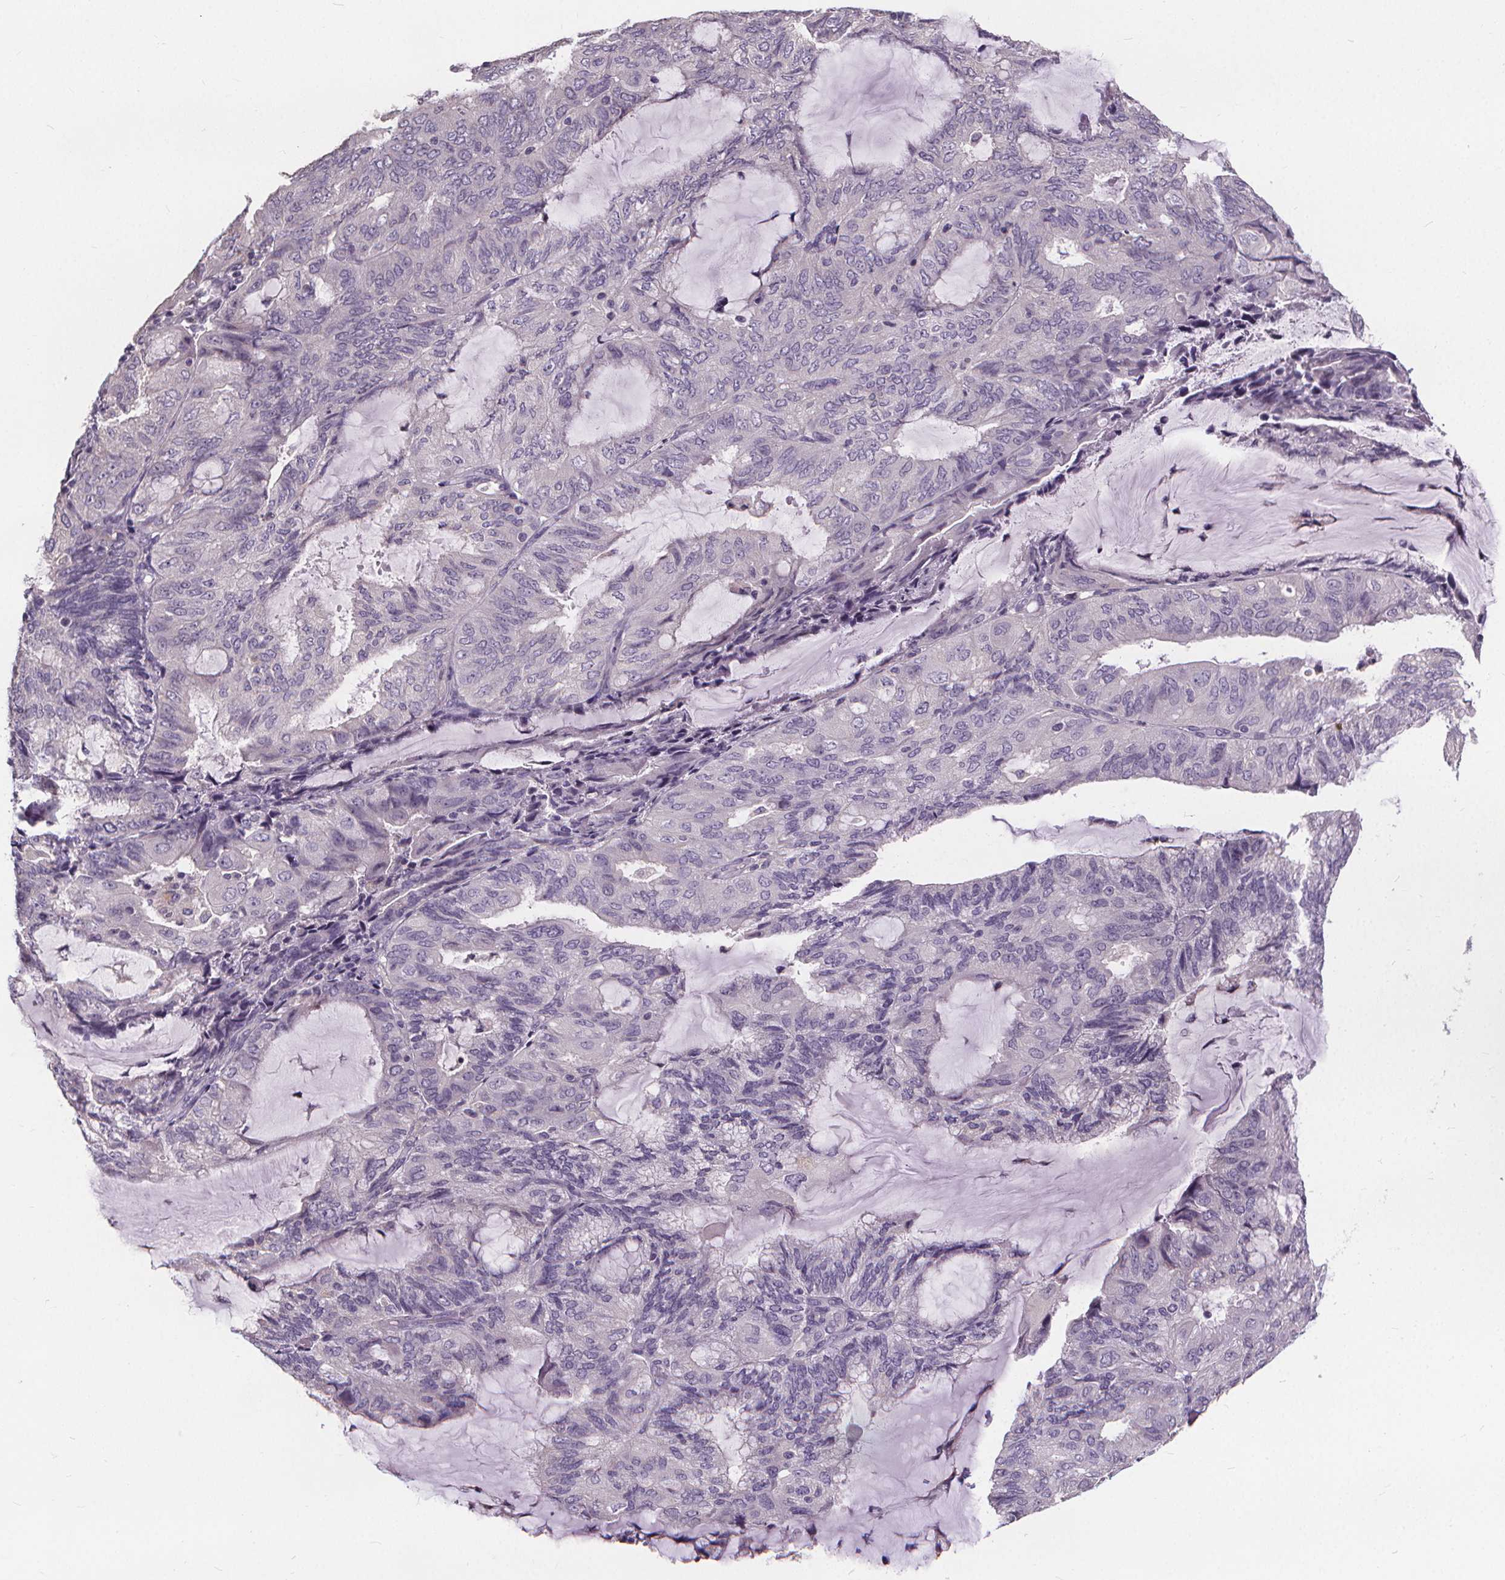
{"staining": {"intensity": "negative", "quantity": "none", "location": "none"}, "tissue": "endometrial cancer", "cell_type": "Tumor cells", "image_type": "cancer", "snomed": [{"axis": "morphology", "description": "Adenocarcinoma, NOS"}, {"axis": "topography", "description": "Endometrium"}], "caption": "Immunohistochemical staining of endometrial cancer (adenocarcinoma) demonstrates no significant expression in tumor cells.", "gene": "ATP6V1D", "patient": {"sex": "female", "age": 81}}